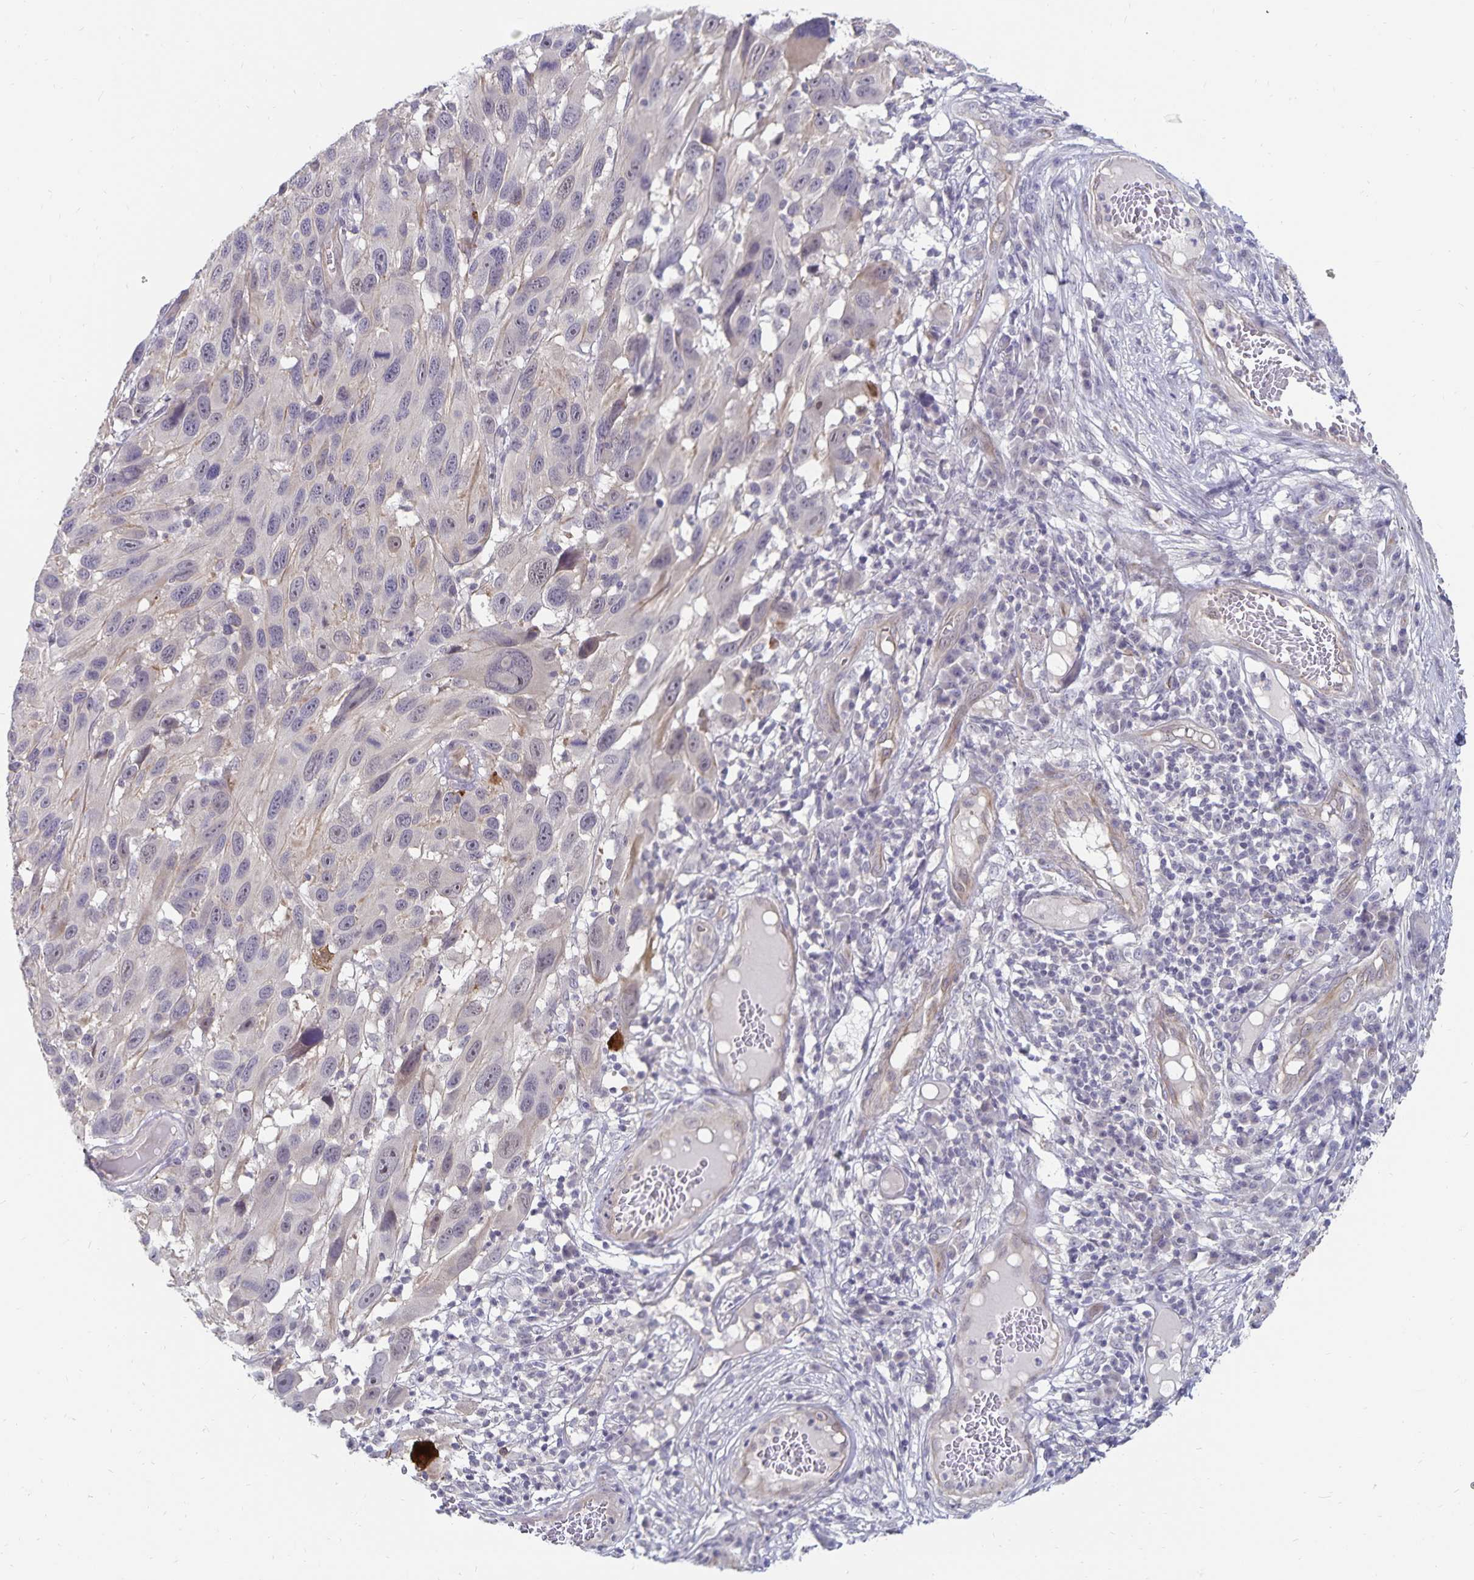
{"staining": {"intensity": "negative", "quantity": "none", "location": "none"}, "tissue": "melanoma", "cell_type": "Tumor cells", "image_type": "cancer", "snomed": [{"axis": "morphology", "description": "Malignant melanoma, NOS"}, {"axis": "topography", "description": "Skin"}], "caption": "Melanoma stained for a protein using immunohistochemistry (IHC) displays no staining tumor cells.", "gene": "CDKN2B", "patient": {"sex": "male", "age": 53}}